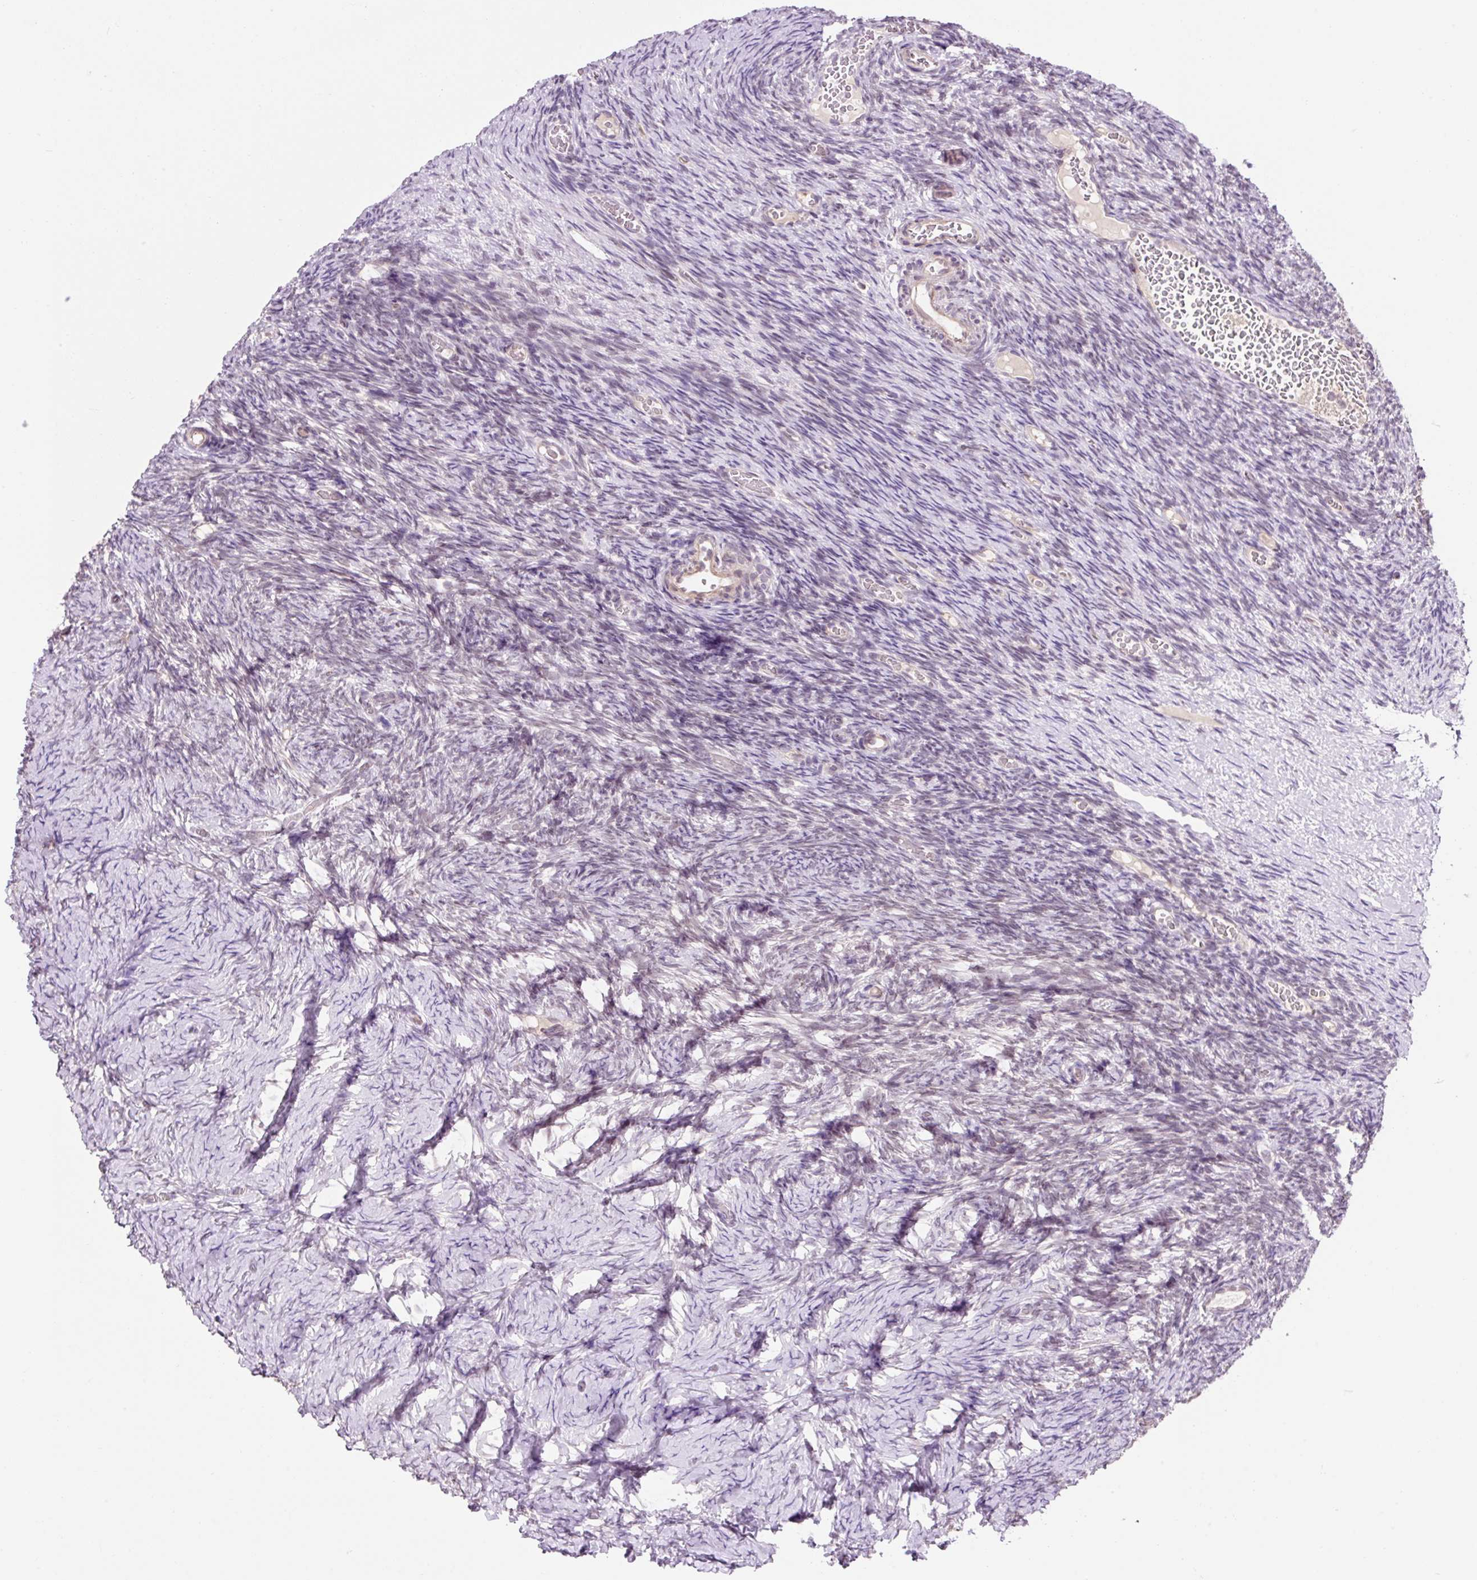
{"staining": {"intensity": "weak", "quantity": "25%-75%", "location": "cytoplasmic/membranous,nuclear"}, "tissue": "ovary", "cell_type": "Follicle cells", "image_type": "normal", "snomed": [{"axis": "morphology", "description": "Normal tissue, NOS"}, {"axis": "topography", "description": "Ovary"}], "caption": "Follicle cells show low levels of weak cytoplasmic/membranous,nuclear staining in approximately 25%-75% of cells in normal human ovary. Immunohistochemistry stains the protein in brown and the nuclei are stained blue.", "gene": "ZNF610", "patient": {"sex": "female", "age": 39}}